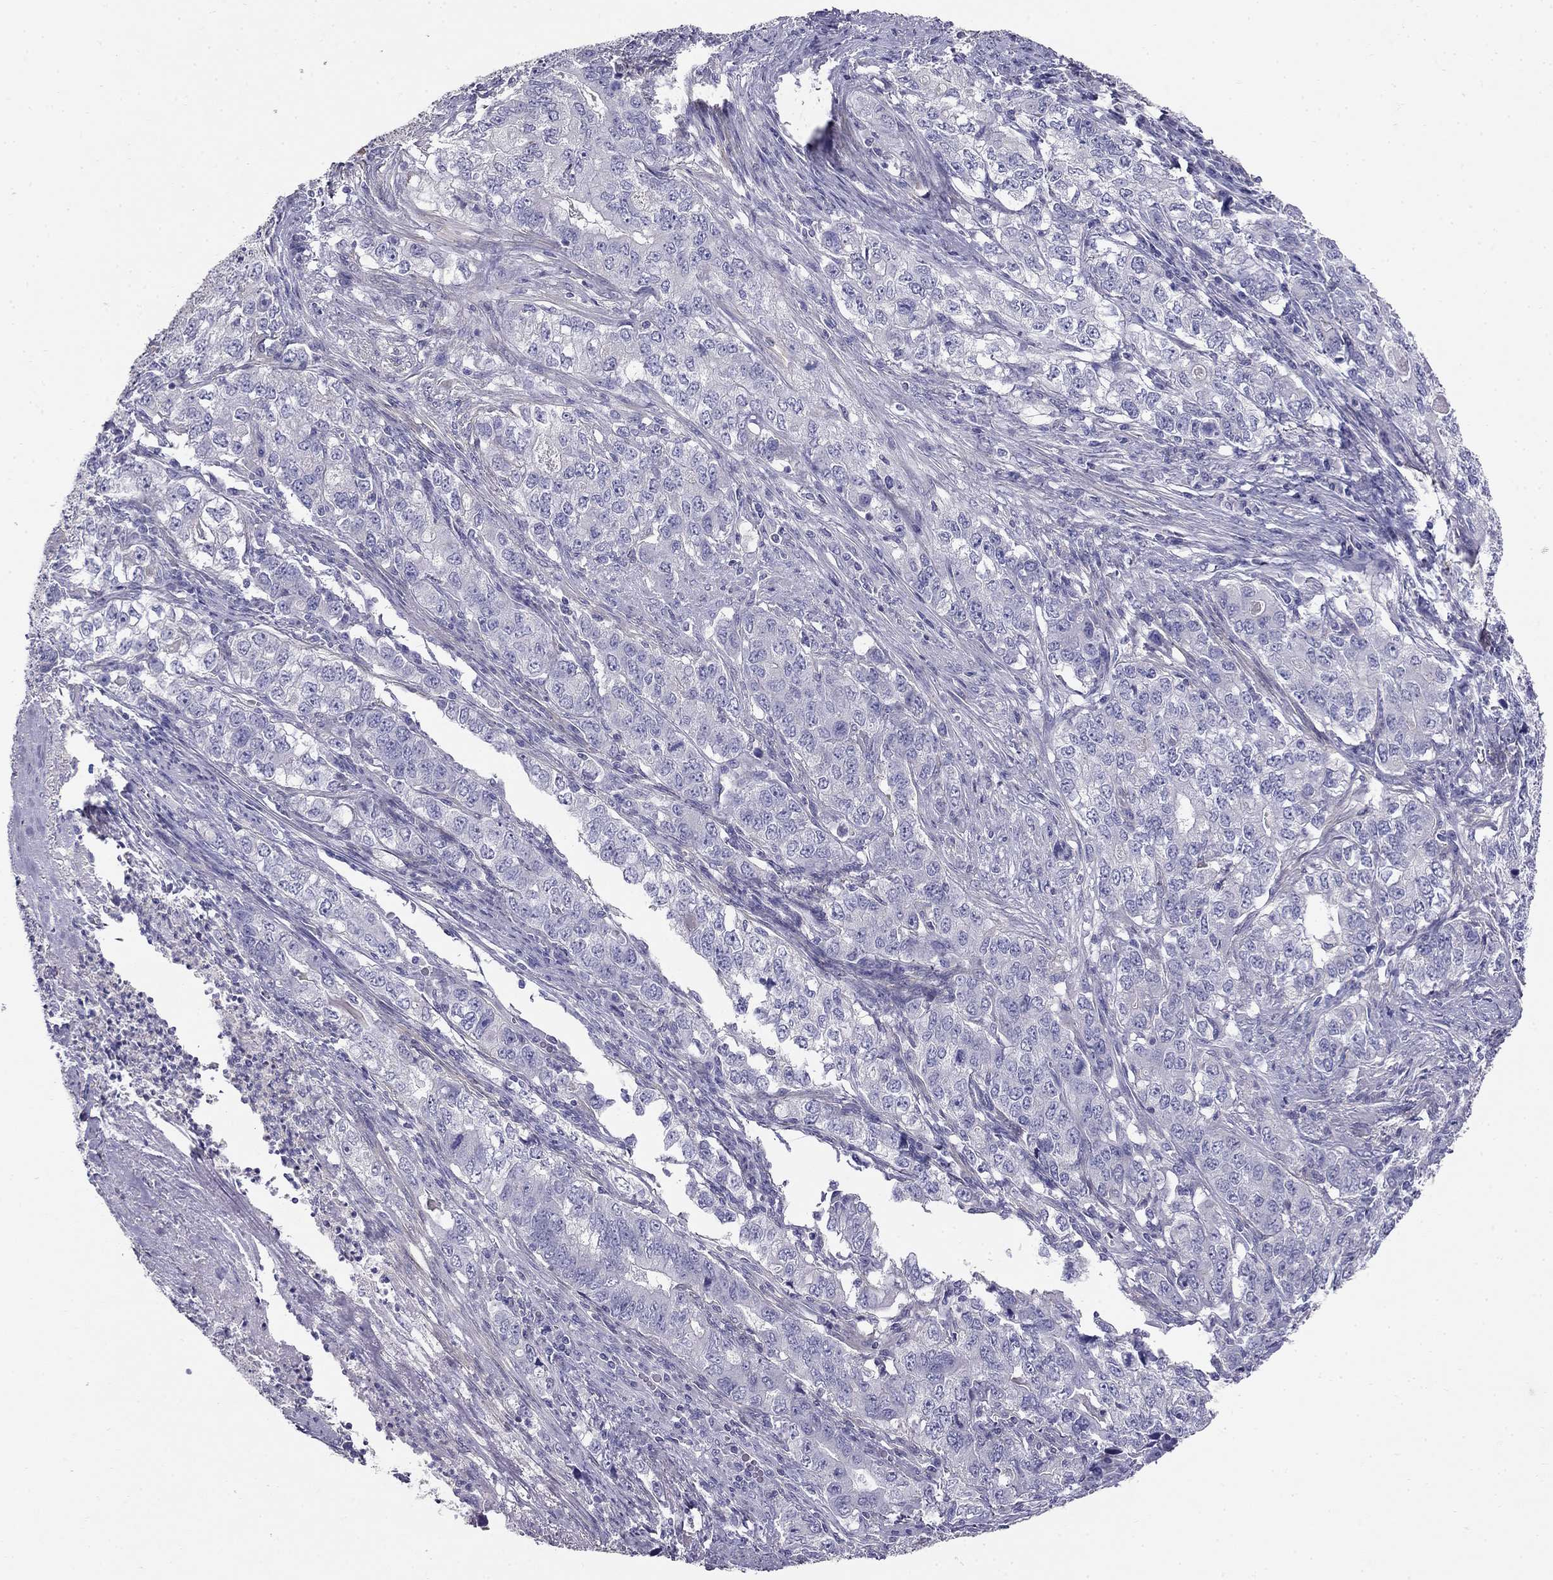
{"staining": {"intensity": "negative", "quantity": "none", "location": "none"}, "tissue": "stomach cancer", "cell_type": "Tumor cells", "image_type": "cancer", "snomed": [{"axis": "morphology", "description": "Adenocarcinoma, NOS"}, {"axis": "topography", "description": "Stomach, lower"}], "caption": "Tumor cells show no significant staining in stomach adenocarcinoma. The staining is performed using DAB (3,3'-diaminobenzidine) brown chromogen with nuclei counter-stained in using hematoxylin.", "gene": "LY6H", "patient": {"sex": "female", "age": 72}}